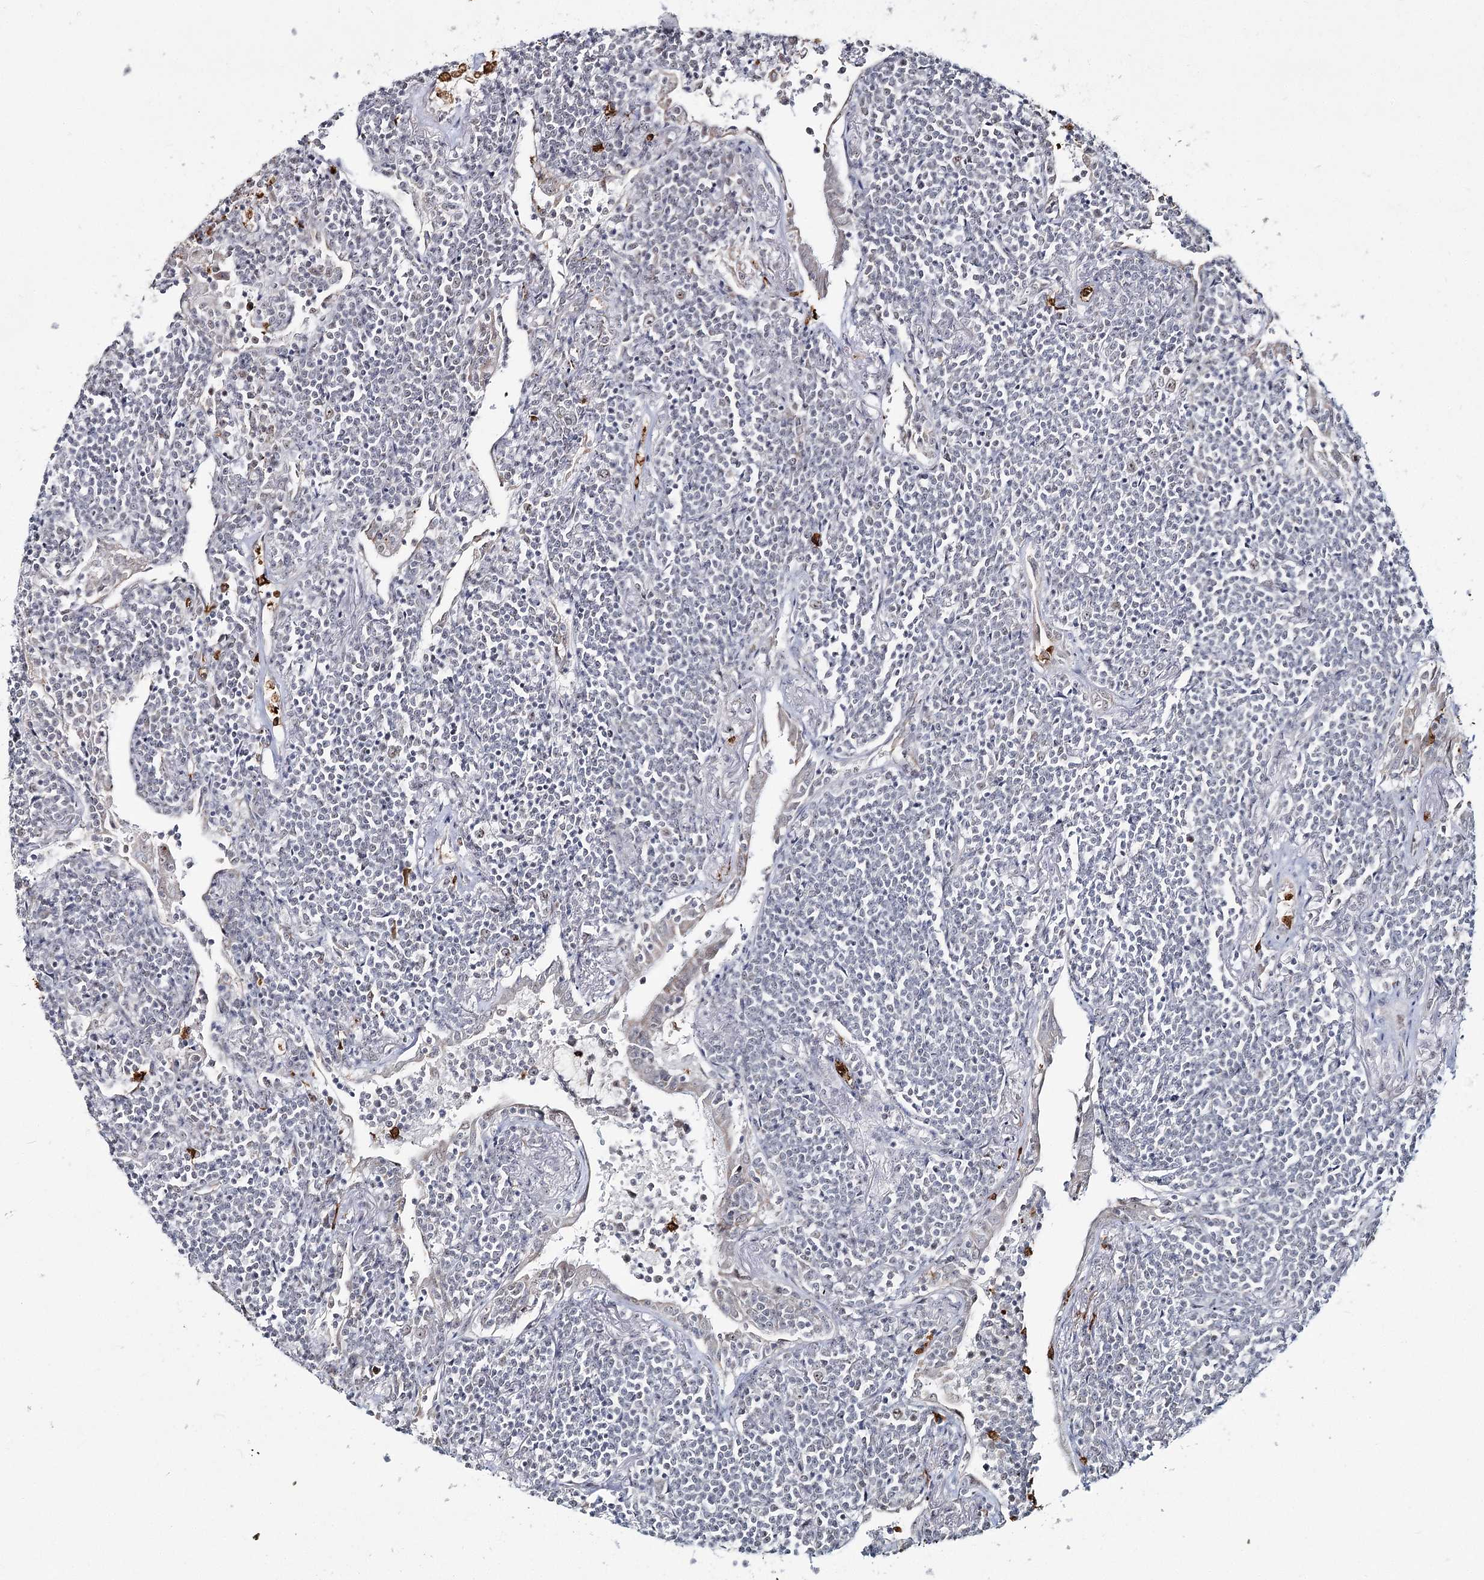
{"staining": {"intensity": "negative", "quantity": "none", "location": "none"}, "tissue": "lymphoma", "cell_type": "Tumor cells", "image_type": "cancer", "snomed": [{"axis": "morphology", "description": "Malignant lymphoma, non-Hodgkin's type, Low grade"}, {"axis": "topography", "description": "Lung"}], "caption": "Photomicrograph shows no significant protein expression in tumor cells of low-grade malignant lymphoma, non-Hodgkin's type.", "gene": "ATAD1", "patient": {"sex": "female", "age": 71}}